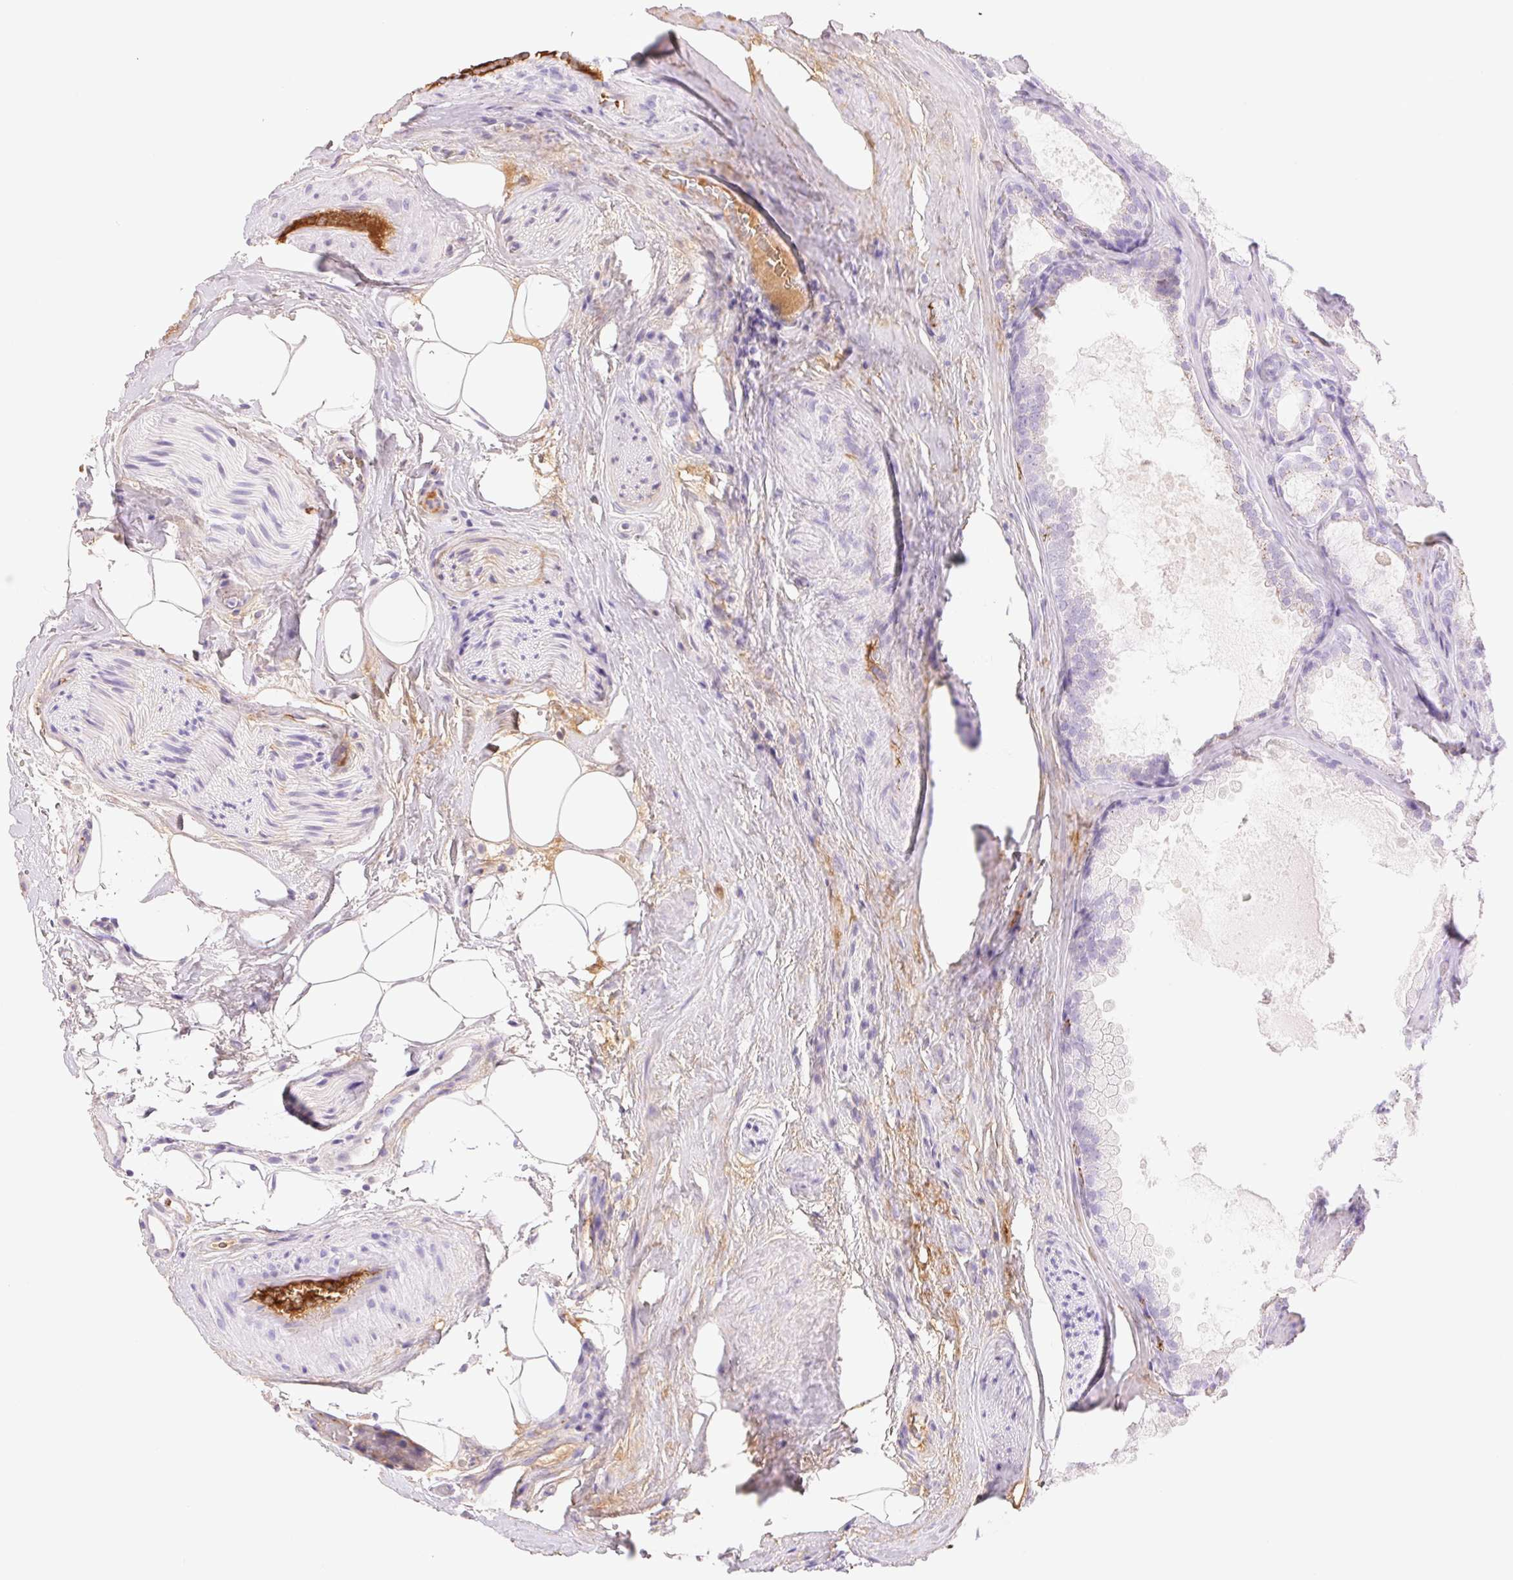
{"staining": {"intensity": "negative", "quantity": "none", "location": "none"}, "tissue": "prostate cancer", "cell_type": "Tumor cells", "image_type": "cancer", "snomed": [{"axis": "morphology", "description": "Adenocarcinoma, High grade"}, {"axis": "topography", "description": "Prostate"}], "caption": "The image reveals no staining of tumor cells in prostate cancer (adenocarcinoma (high-grade)).", "gene": "FGA", "patient": {"sex": "male", "age": 64}}